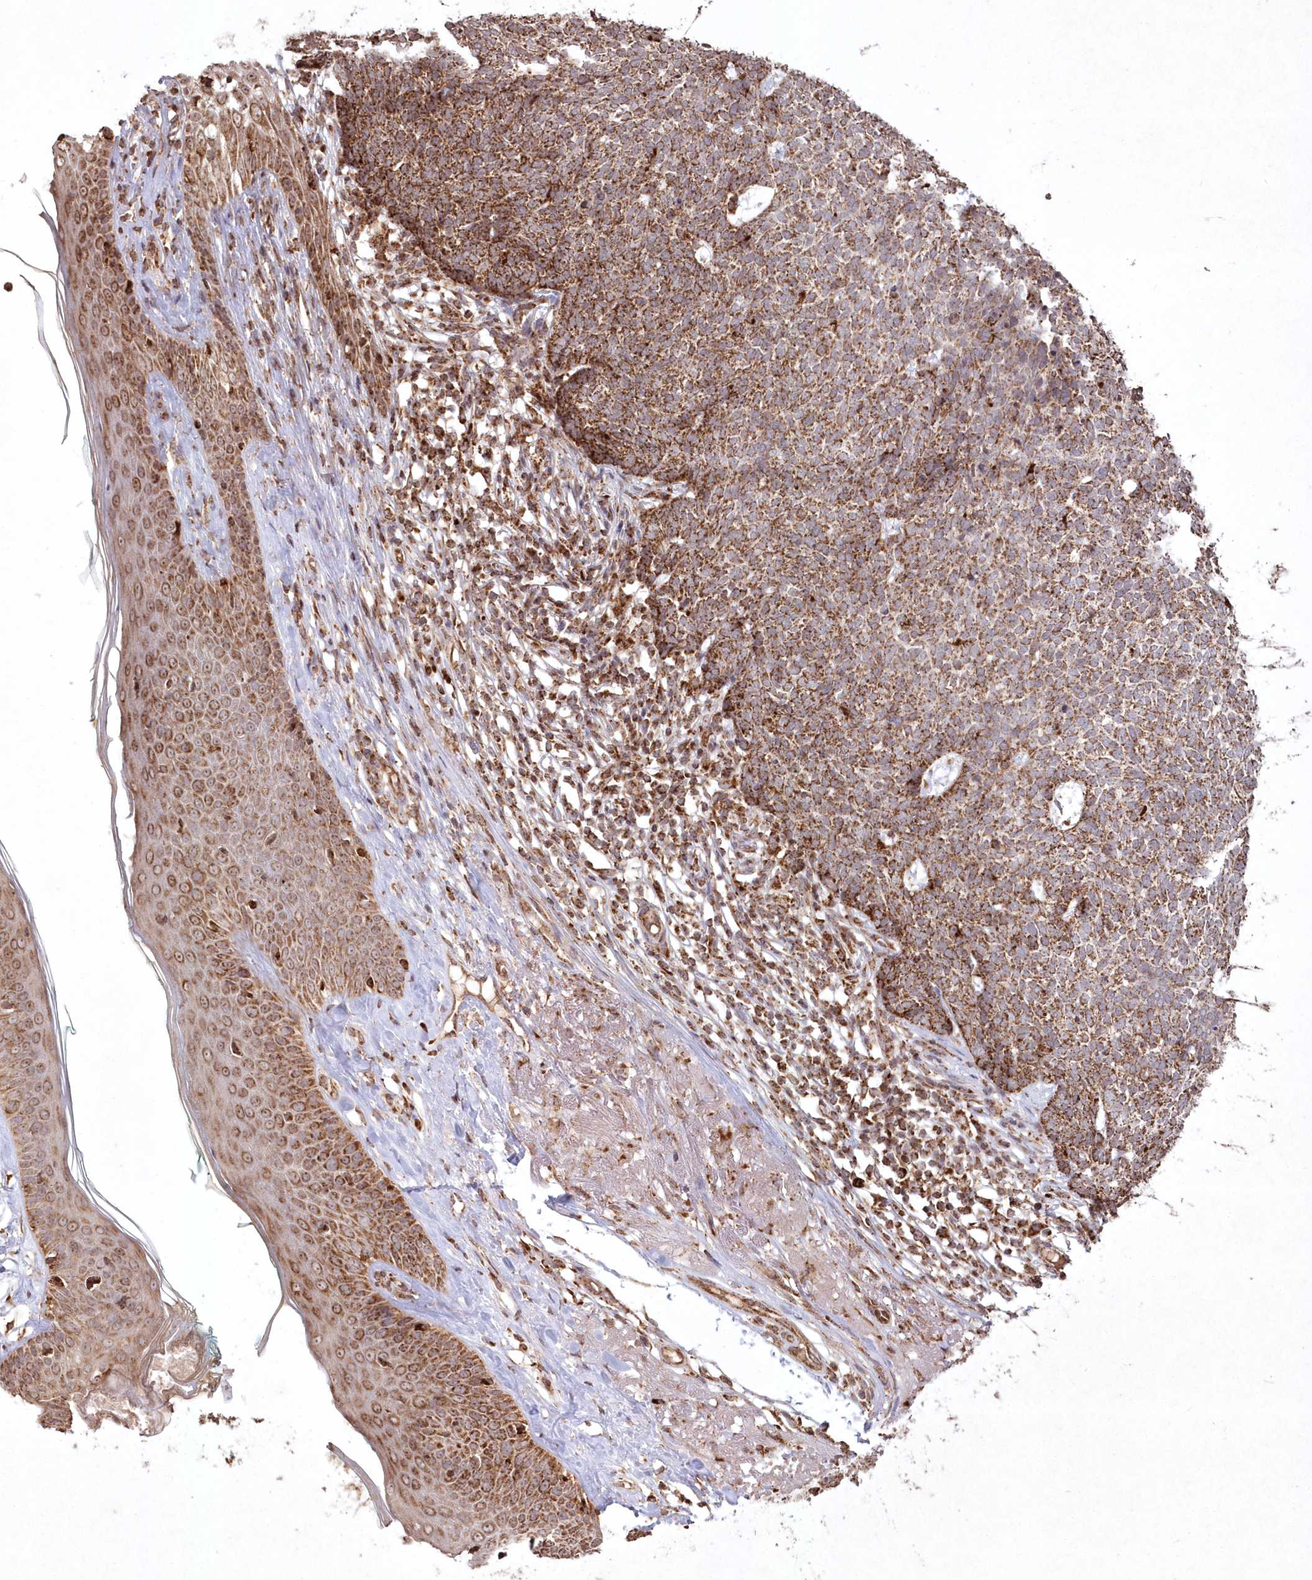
{"staining": {"intensity": "strong", "quantity": ">75%", "location": "cytoplasmic/membranous"}, "tissue": "skin cancer", "cell_type": "Tumor cells", "image_type": "cancer", "snomed": [{"axis": "morphology", "description": "Basal cell carcinoma"}, {"axis": "topography", "description": "Skin"}], "caption": "Protein analysis of skin cancer tissue reveals strong cytoplasmic/membranous positivity in about >75% of tumor cells. The staining was performed using DAB (3,3'-diaminobenzidine), with brown indicating positive protein expression. Nuclei are stained blue with hematoxylin.", "gene": "LRPPRC", "patient": {"sex": "female", "age": 84}}